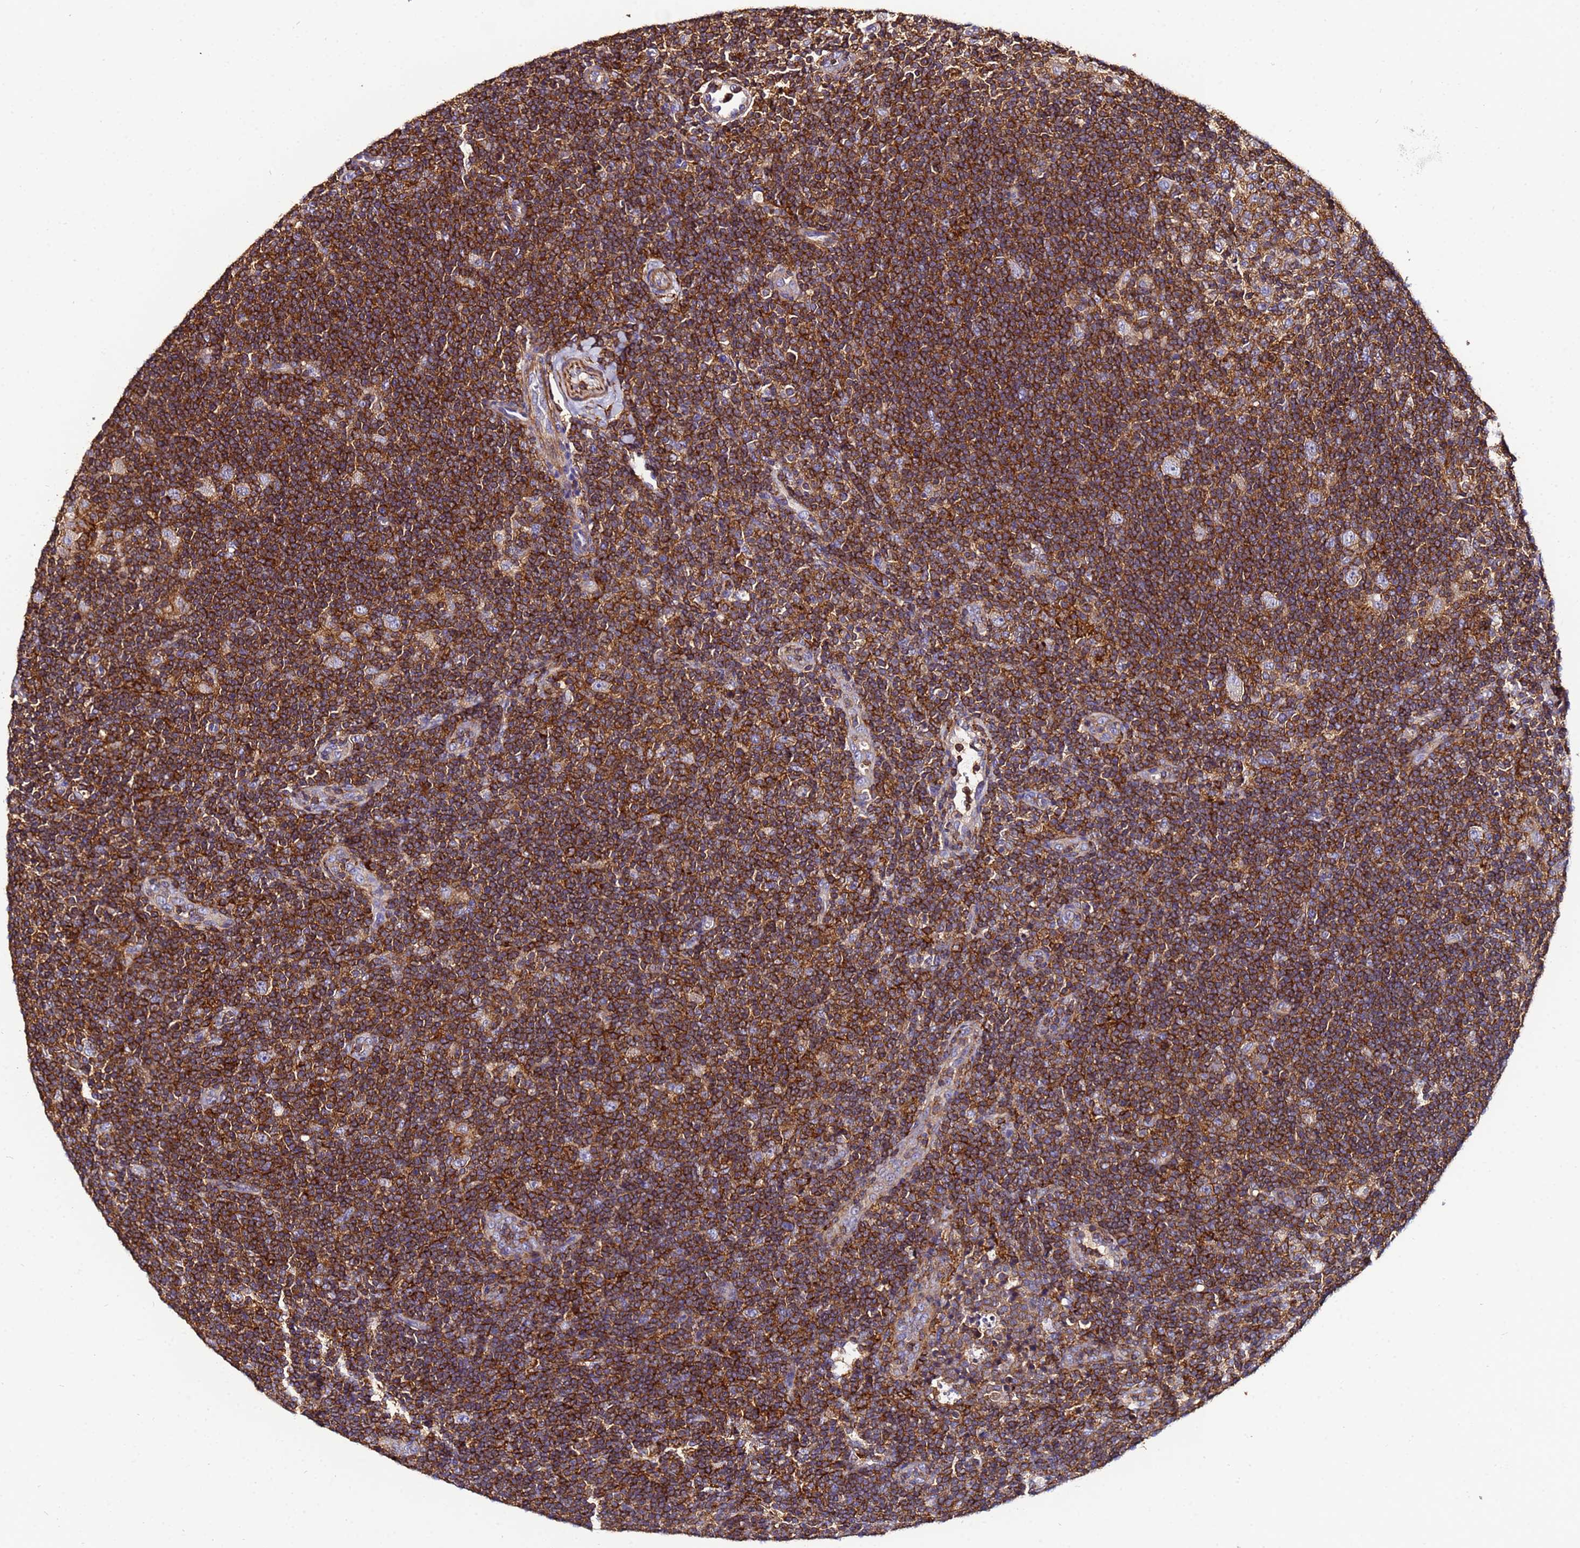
{"staining": {"intensity": "weak", "quantity": ">75%", "location": "cytoplasmic/membranous"}, "tissue": "lymphoma", "cell_type": "Tumor cells", "image_type": "cancer", "snomed": [{"axis": "morphology", "description": "Hodgkin's disease, NOS"}, {"axis": "topography", "description": "Lymph node"}], "caption": "High-magnification brightfield microscopy of lymphoma stained with DAB (3,3'-diaminobenzidine) (brown) and counterstained with hematoxylin (blue). tumor cells exhibit weak cytoplasmic/membranous staining is present in approximately>75% of cells.", "gene": "ACTB", "patient": {"sex": "female", "age": 57}}